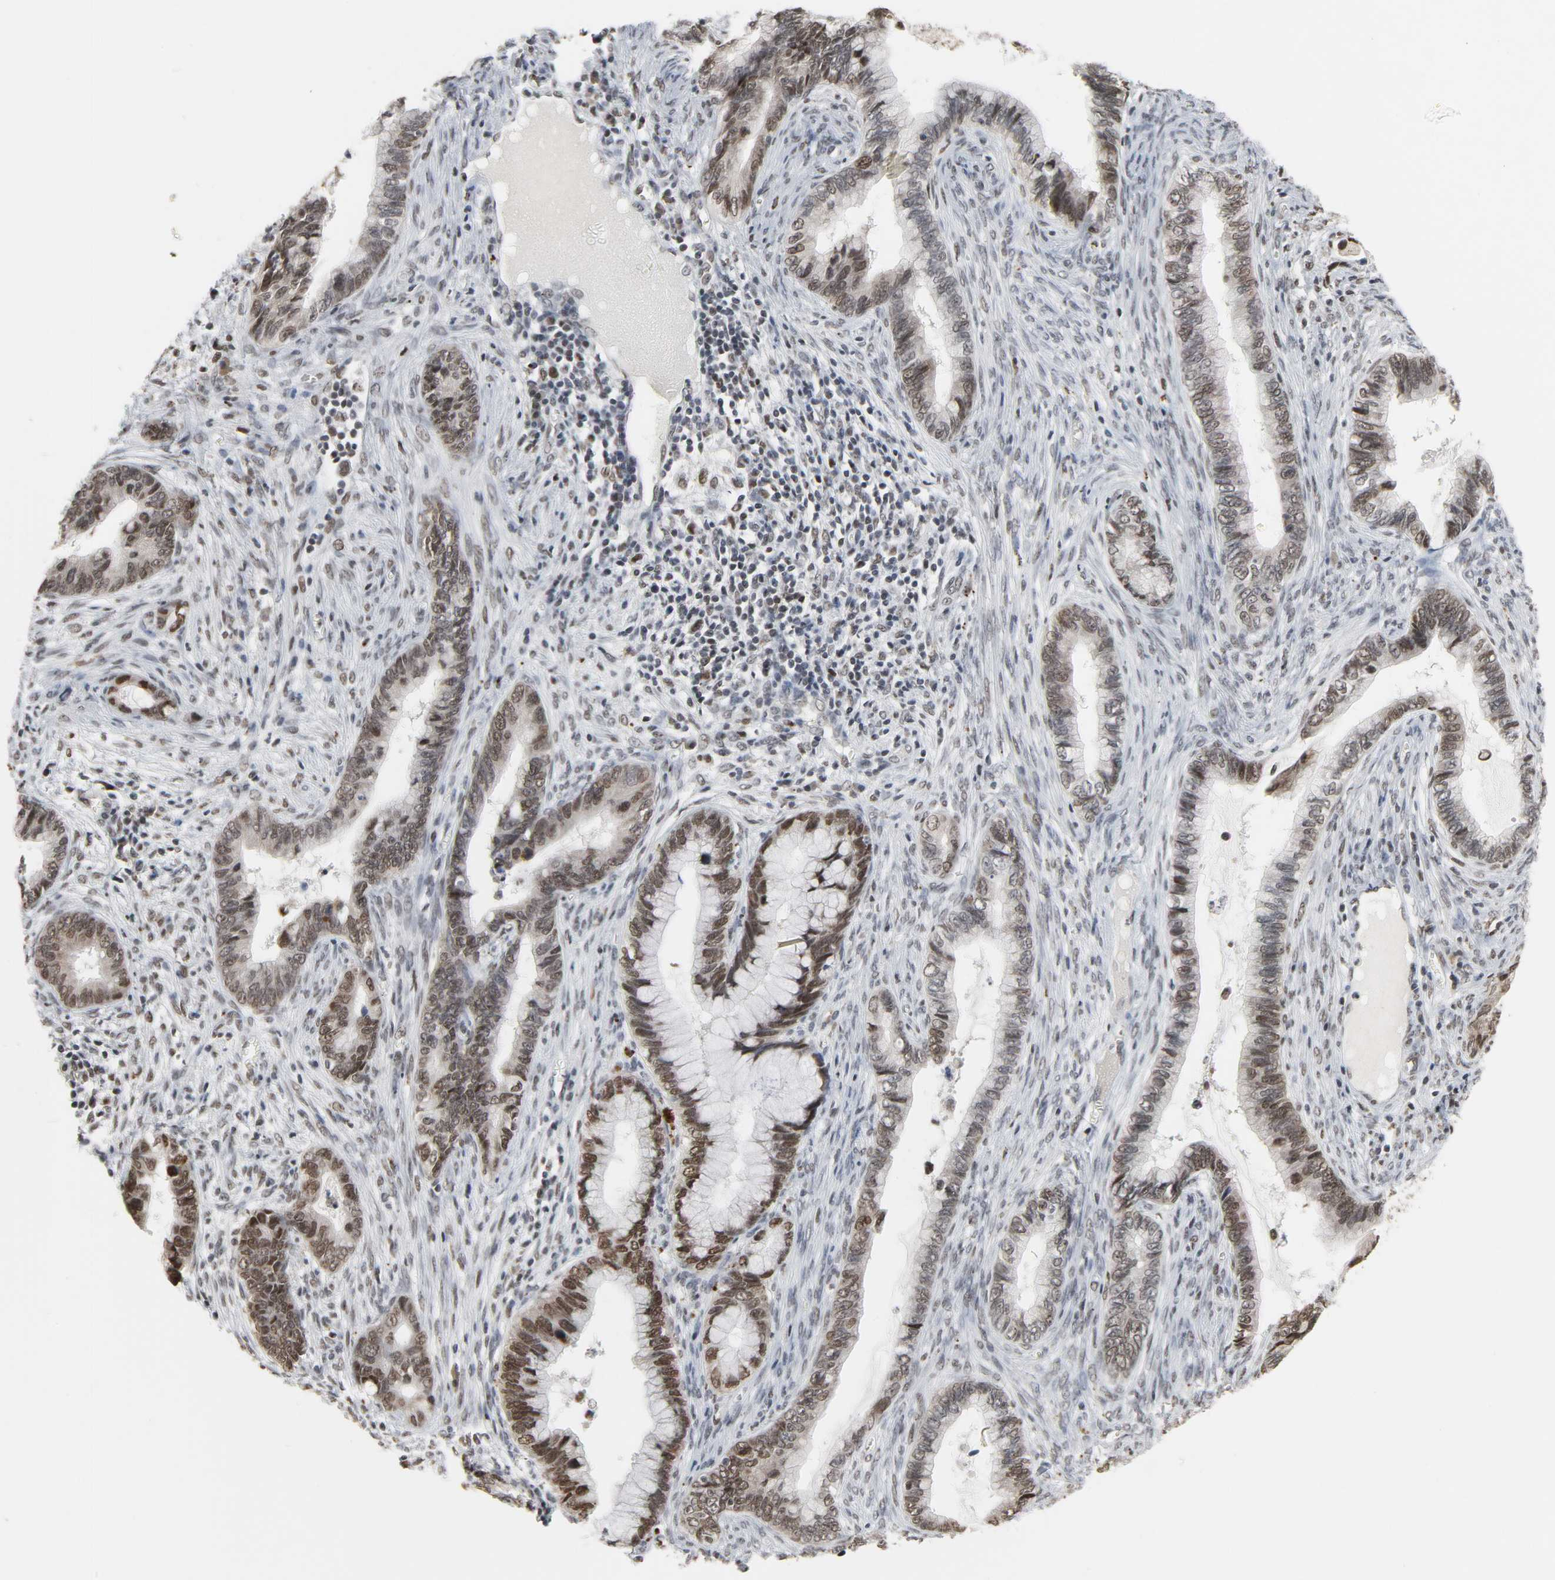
{"staining": {"intensity": "moderate", "quantity": ">75%", "location": "nuclear"}, "tissue": "cervical cancer", "cell_type": "Tumor cells", "image_type": "cancer", "snomed": [{"axis": "morphology", "description": "Adenocarcinoma, NOS"}, {"axis": "topography", "description": "Cervix"}], "caption": "Moderate nuclear protein positivity is identified in approximately >75% of tumor cells in cervical adenocarcinoma.", "gene": "DAZAP1", "patient": {"sex": "female", "age": 44}}